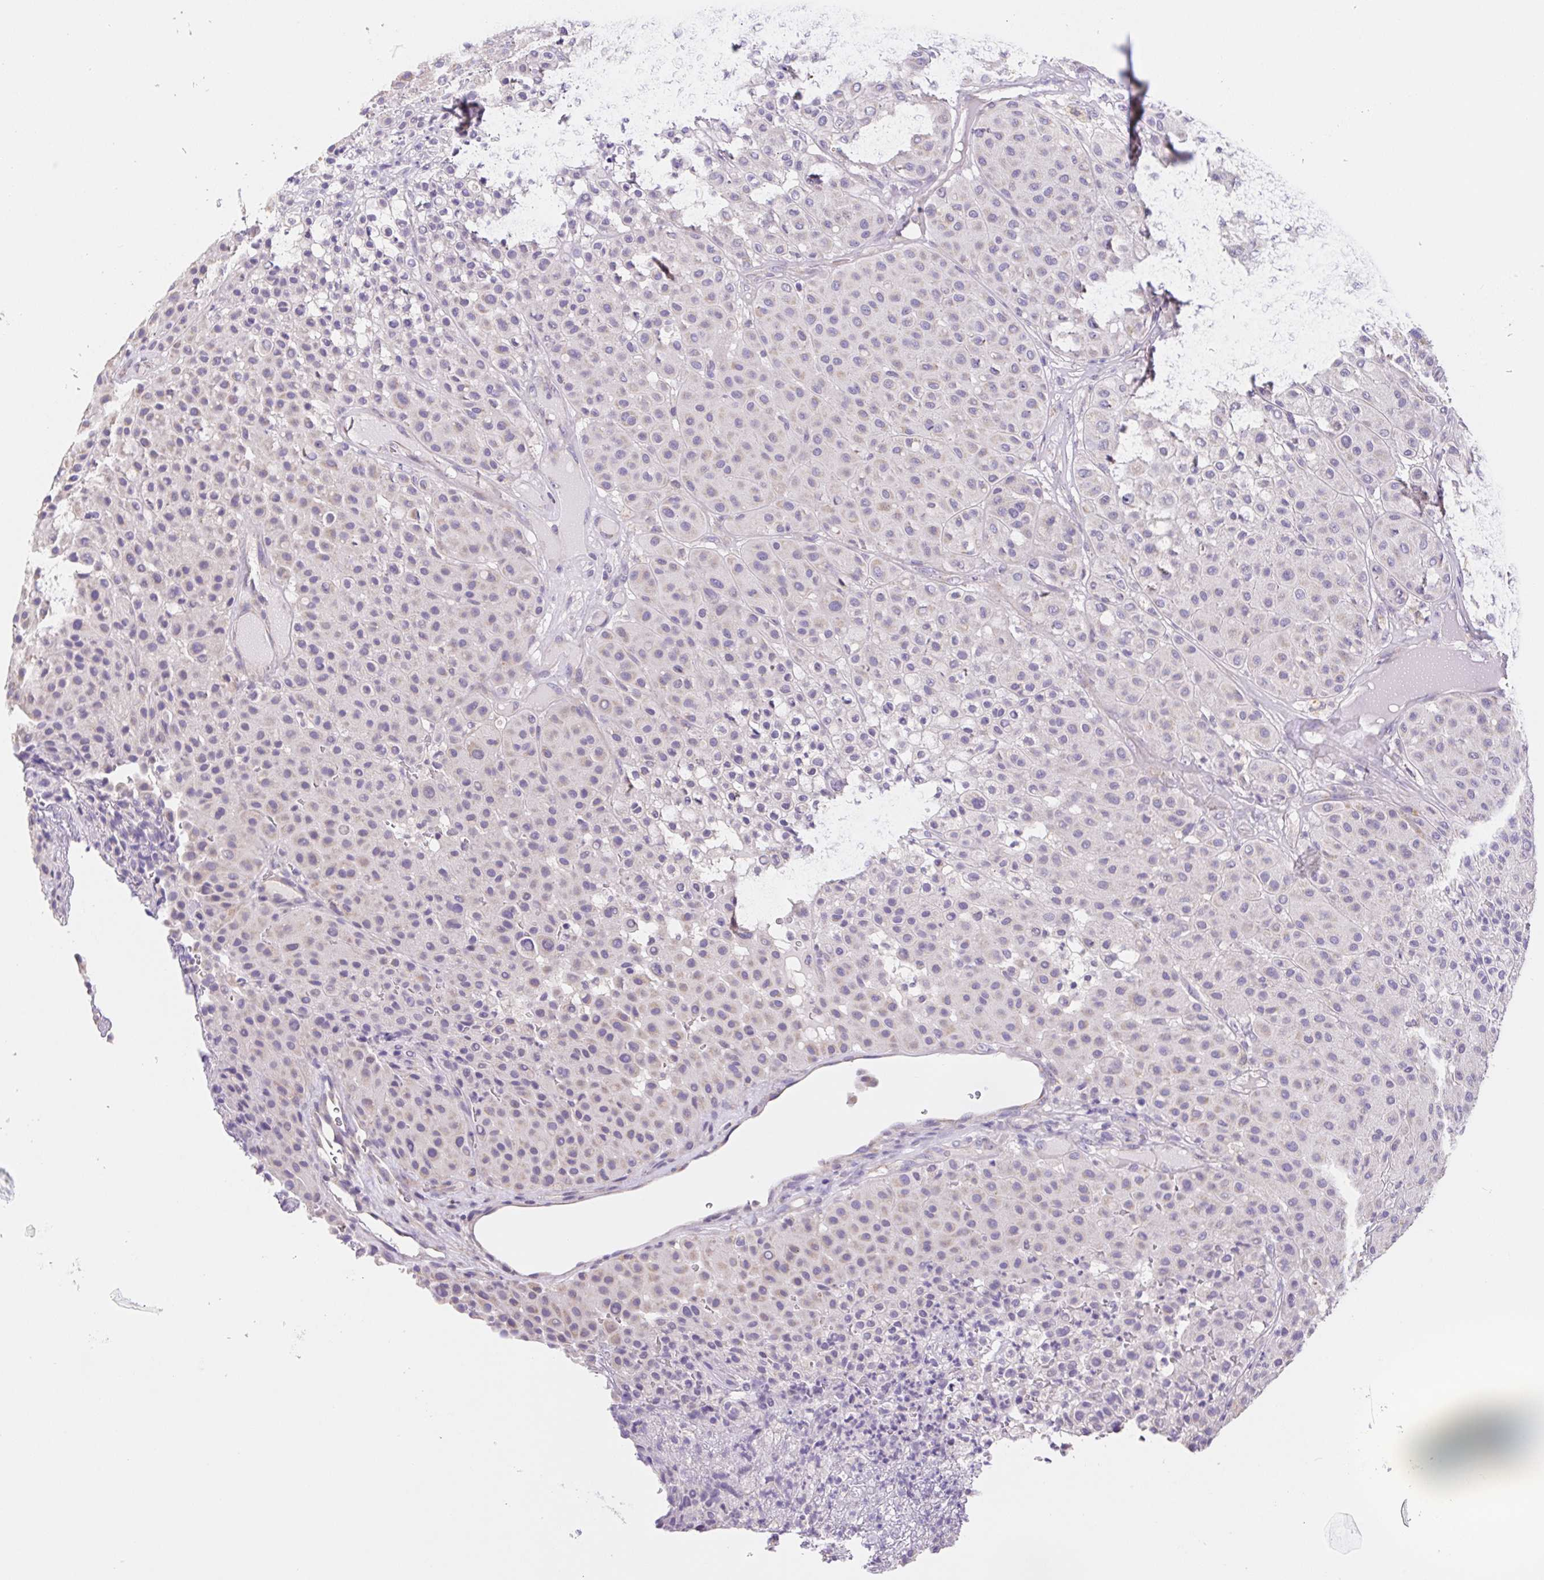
{"staining": {"intensity": "negative", "quantity": "none", "location": "none"}, "tissue": "melanoma", "cell_type": "Tumor cells", "image_type": "cancer", "snomed": [{"axis": "morphology", "description": "Malignant melanoma, Metastatic site"}, {"axis": "topography", "description": "Smooth muscle"}], "caption": "This image is of malignant melanoma (metastatic site) stained with immunohistochemistry (IHC) to label a protein in brown with the nuclei are counter-stained blue. There is no positivity in tumor cells.", "gene": "FKBP6", "patient": {"sex": "male", "age": 41}}